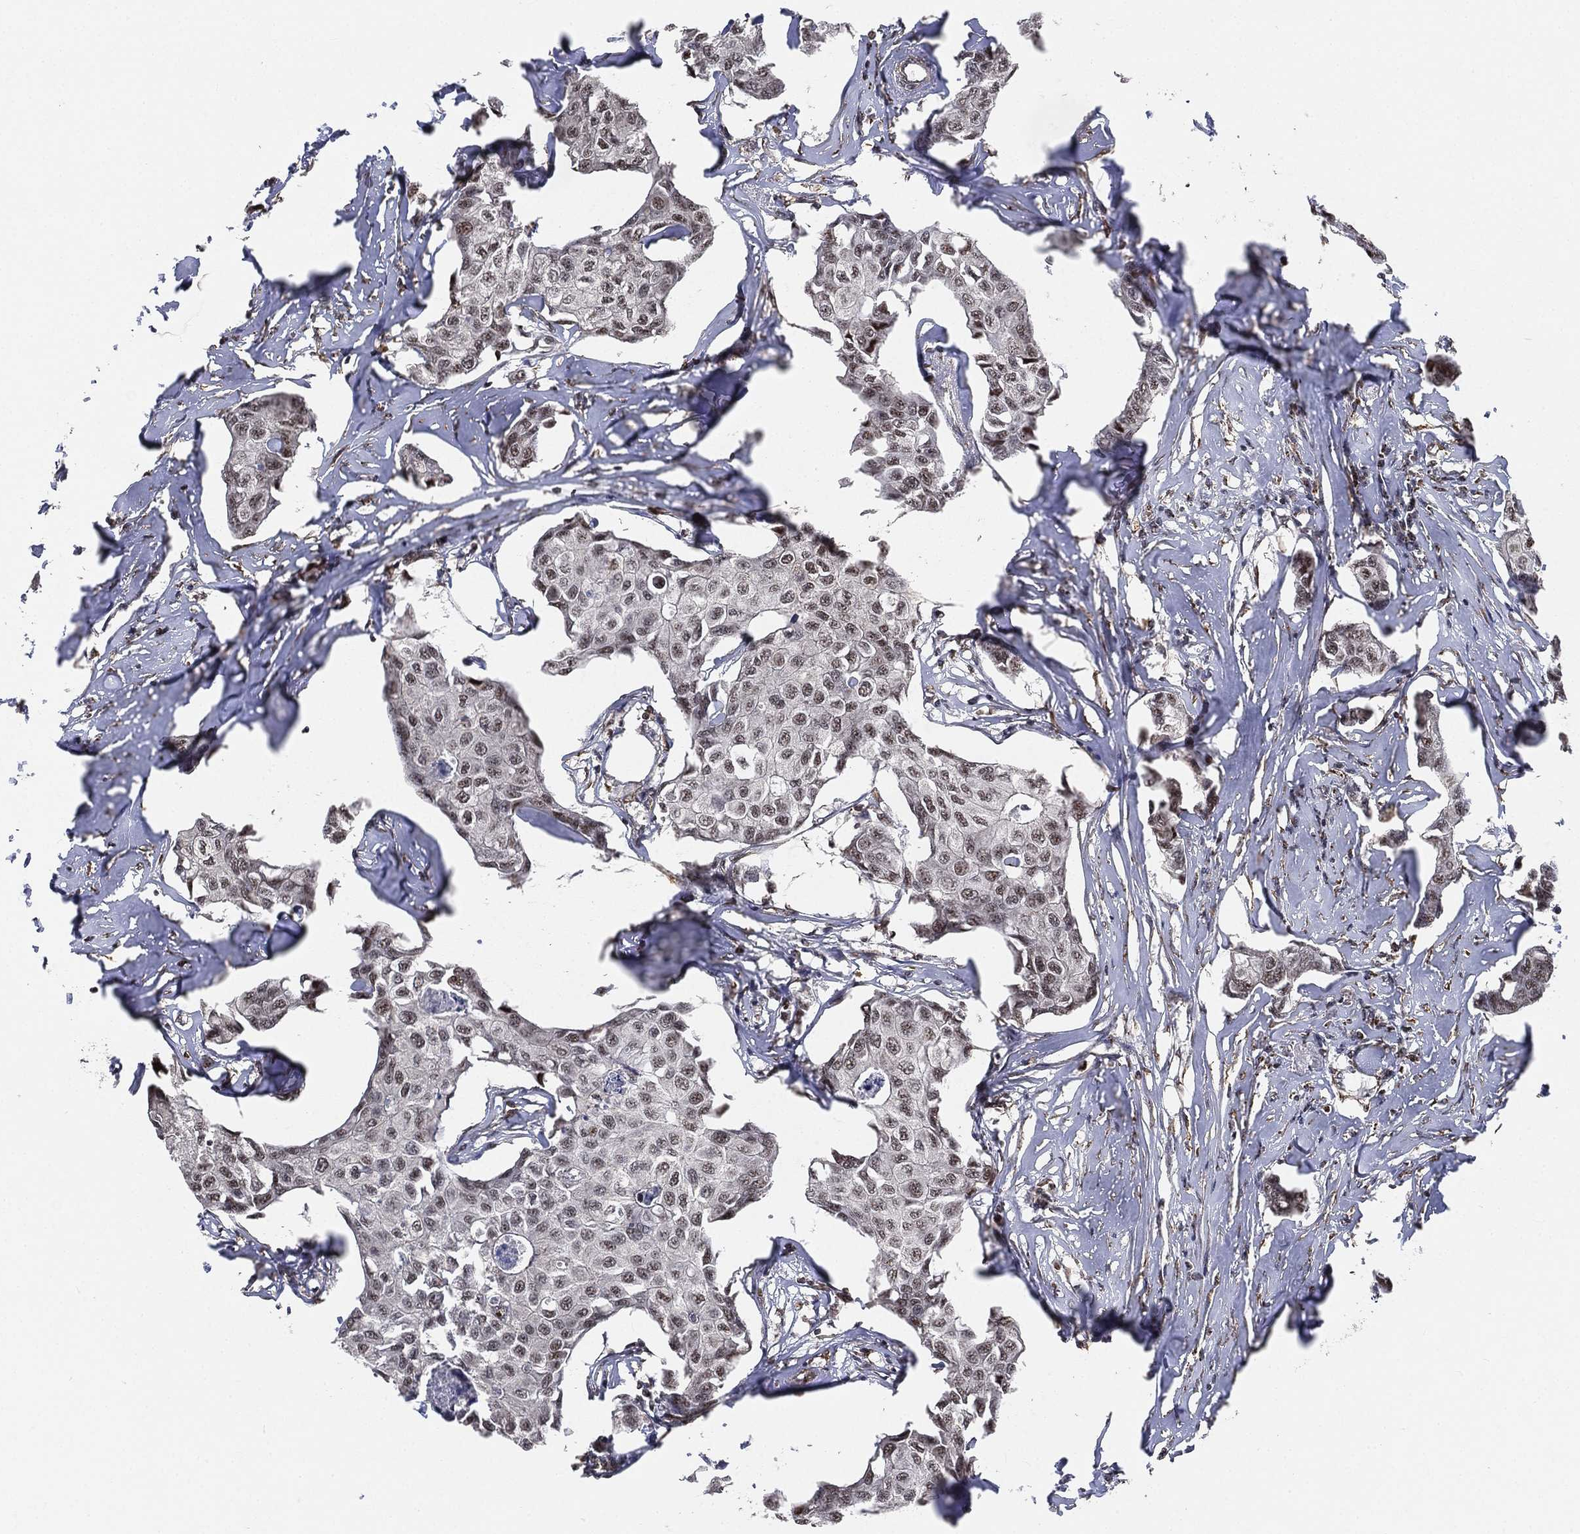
{"staining": {"intensity": "moderate", "quantity": "<25%", "location": "nuclear"}, "tissue": "breast cancer", "cell_type": "Tumor cells", "image_type": "cancer", "snomed": [{"axis": "morphology", "description": "Duct carcinoma"}, {"axis": "topography", "description": "Breast"}], "caption": "This image shows intraductal carcinoma (breast) stained with IHC to label a protein in brown. The nuclear of tumor cells show moderate positivity for the protein. Nuclei are counter-stained blue.", "gene": "RSRC2", "patient": {"sex": "female", "age": 80}}